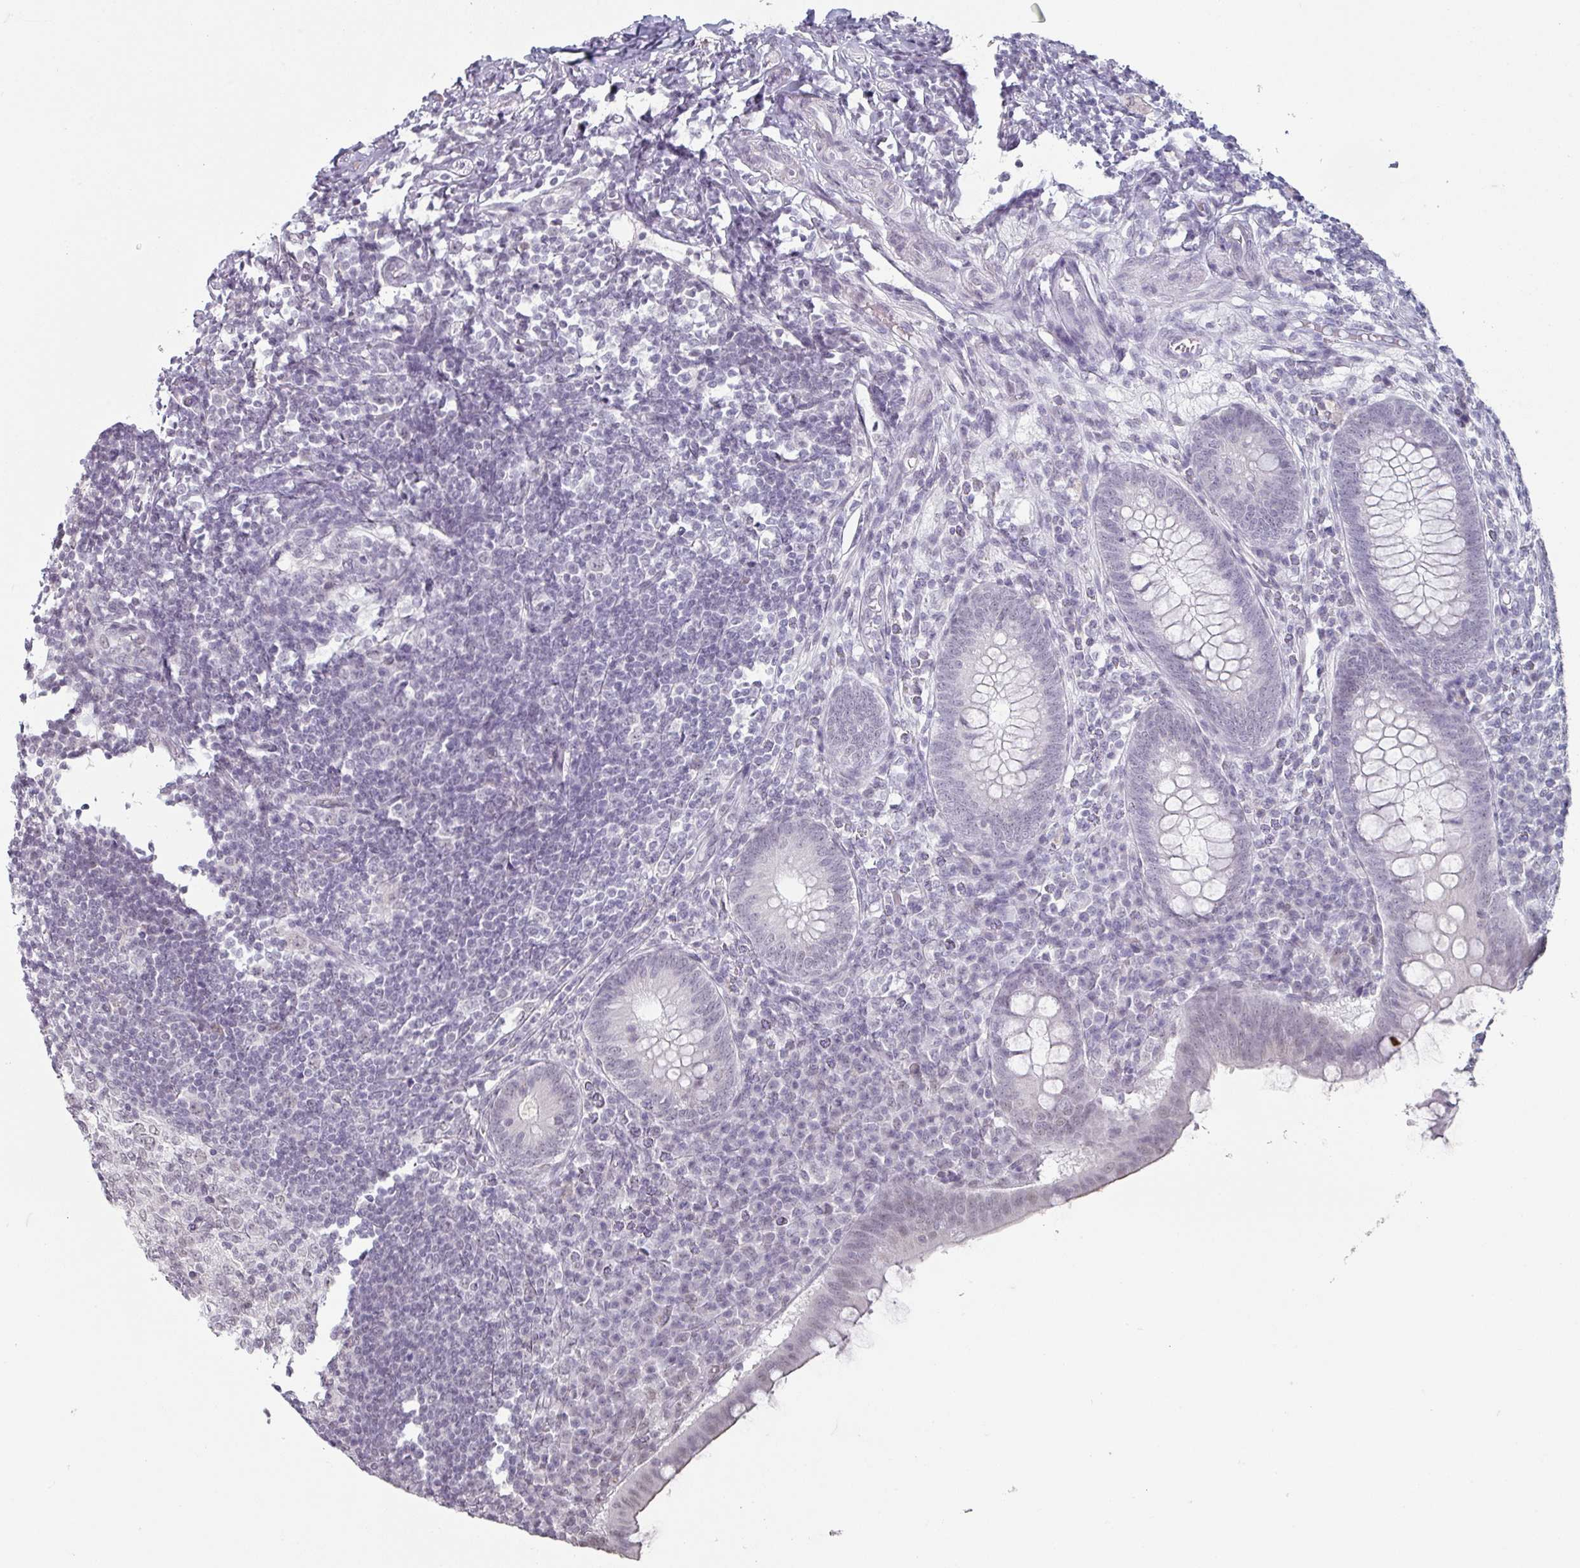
{"staining": {"intensity": "negative", "quantity": "none", "location": "none"}, "tissue": "appendix", "cell_type": "Glandular cells", "image_type": "normal", "snomed": [{"axis": "morphology", "description": "Normal tissue, NOS"}, {"axis": "topography", "description": "Appendix"}], "caption": "A high-resolution histopathology image shows immunohistochemistry (IHC) staining of unremarkable appendix, which displays no significant expression in glandular cells.", "gene": "SPRR1A", "patient": {"sex": "female", "age": 33}}